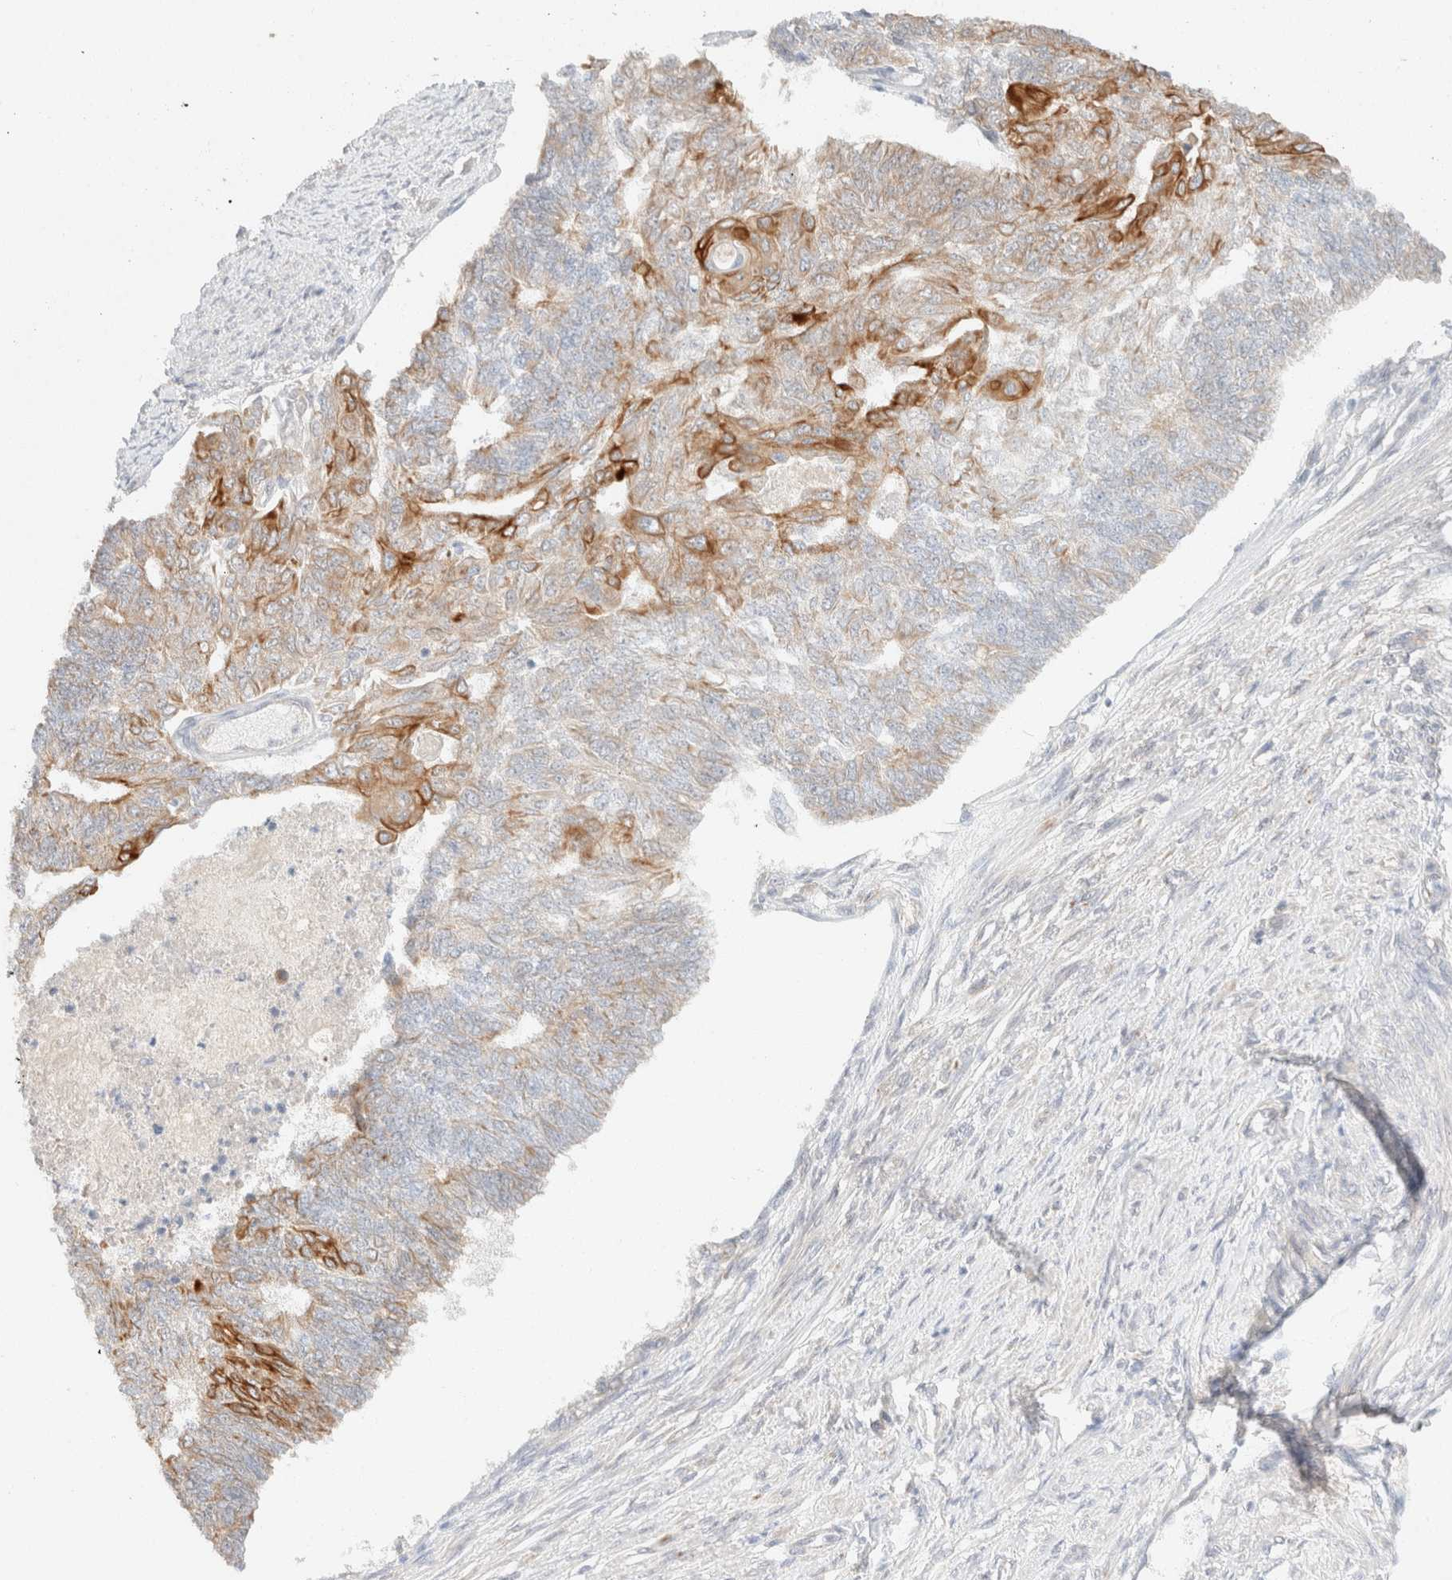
{"staining": {"intensity": "strong", "quantity": "<25%", "location": "cytoplasmic/membranous"}, "tissue": "endometrial cancer", "cell_type": "Tumor cells", "image_type": "cancer", "snomed": [{"axis": "morphology", "description": "Adenocarcinoma, NOS"}, {"axis": "topography", "description": "Endometrium"}], "caption": "IHC histopathology image of neoplastic tissue: adenocarcinoma (endometrial) stained using IHC shows medium levels of strong protein expression localized specifically in the cytoplasmic/membranous of tumor cells, appearing as a cytoplasmic/membranous brown color.", "gene": "CSNK1E", "patient": {"sex": "female", "age": 32}}